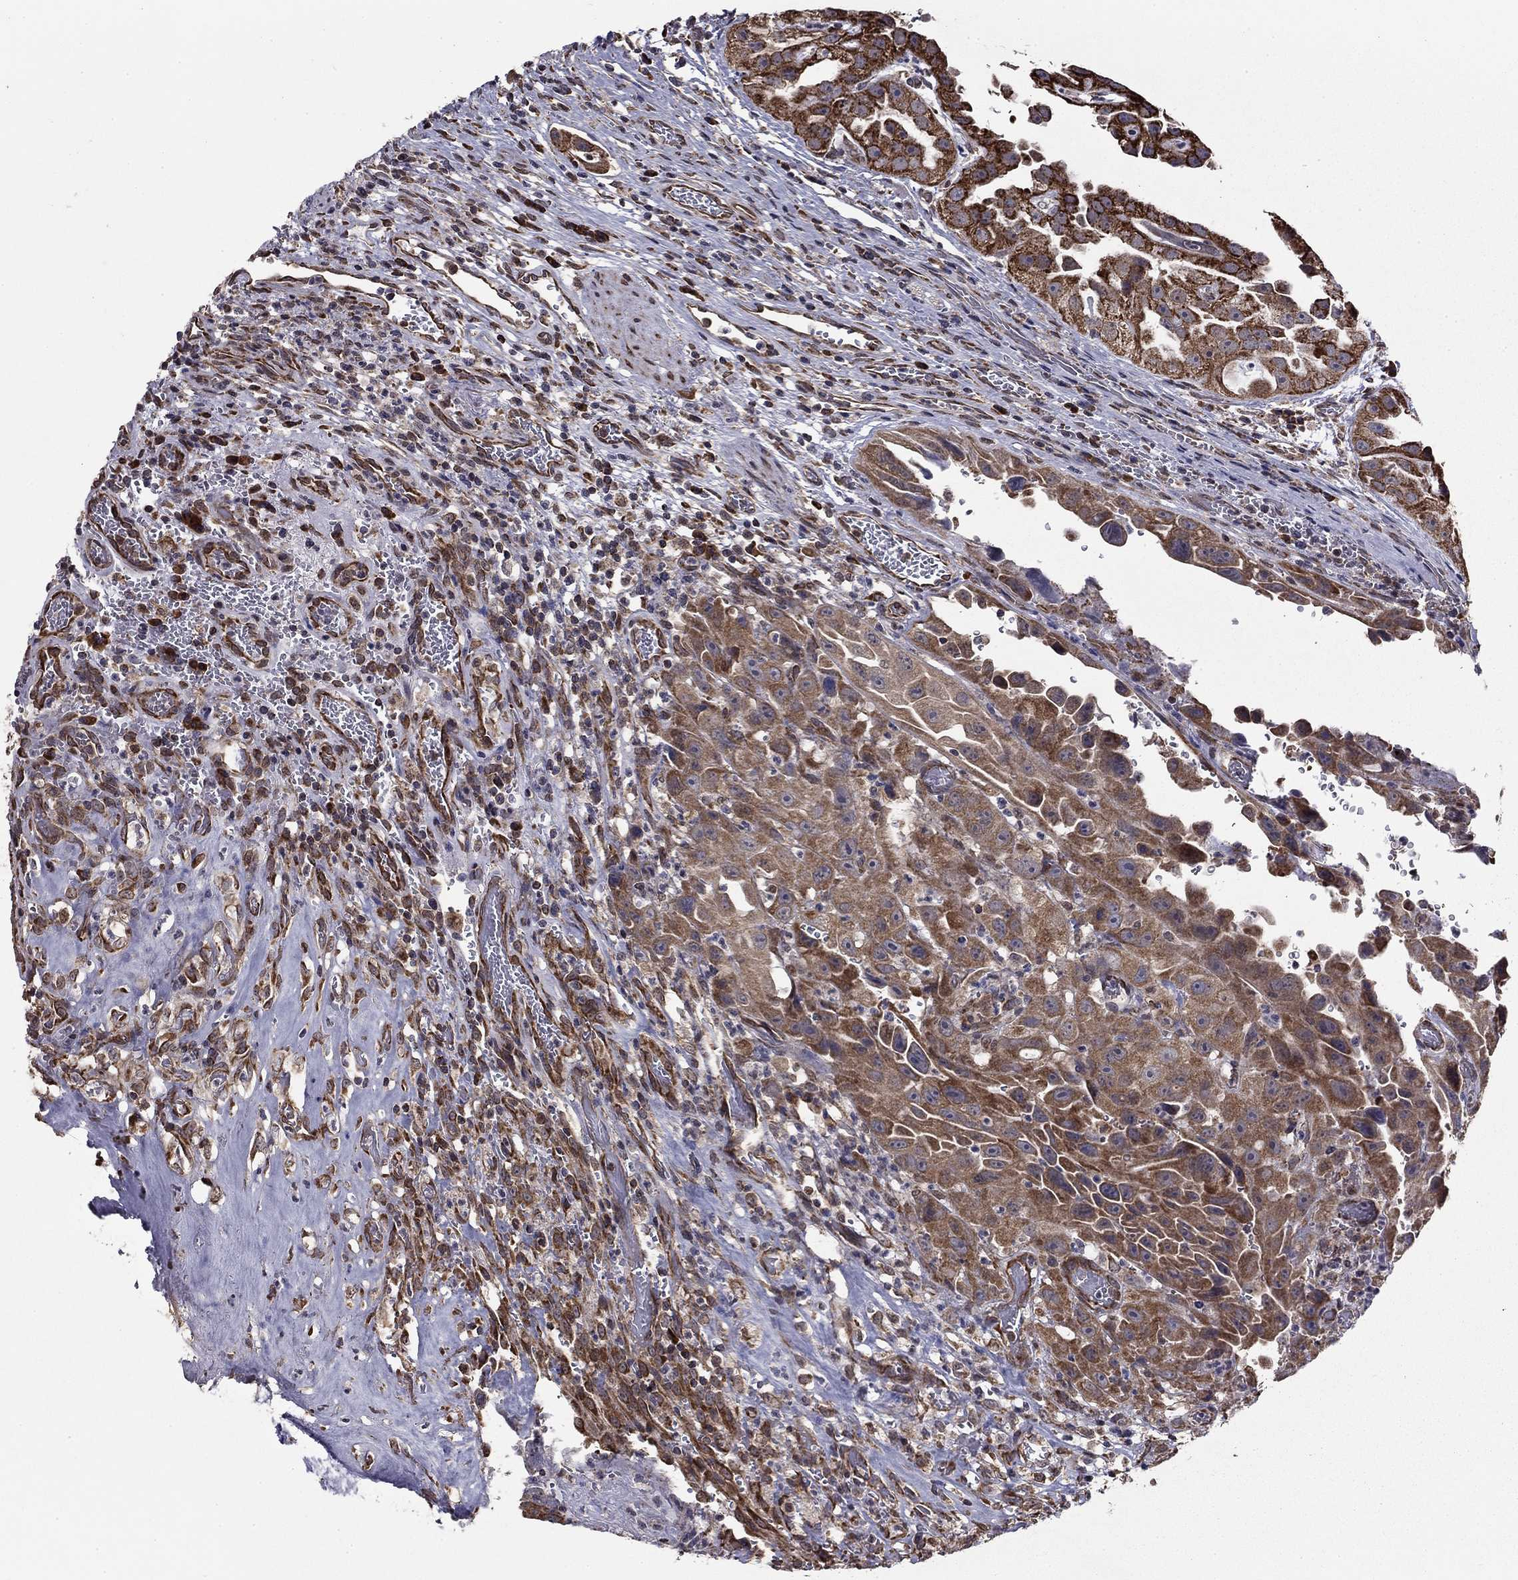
{"staining": {"intensity": "moderate", "quantity": "25%-75%", "location": "cytoplasmic/membranous"}, "tissue": "urothelial cancer", "cell_type": "Tumor cells", "image_type": "cancer", "snomed": [{"axis": "morphology", "description": "Urothelial carcinoma, High grade"}, {"axis": "topography", "description": "Urinary bladder"}], "caption": "A brown stain highlights moderate cytoplasmic/membranous staining of a protein in human high-grade urothelial carcinoma tumor cells.", "gene": "NKIRAS1", "patient": {"sex": "female", "age": 41}}